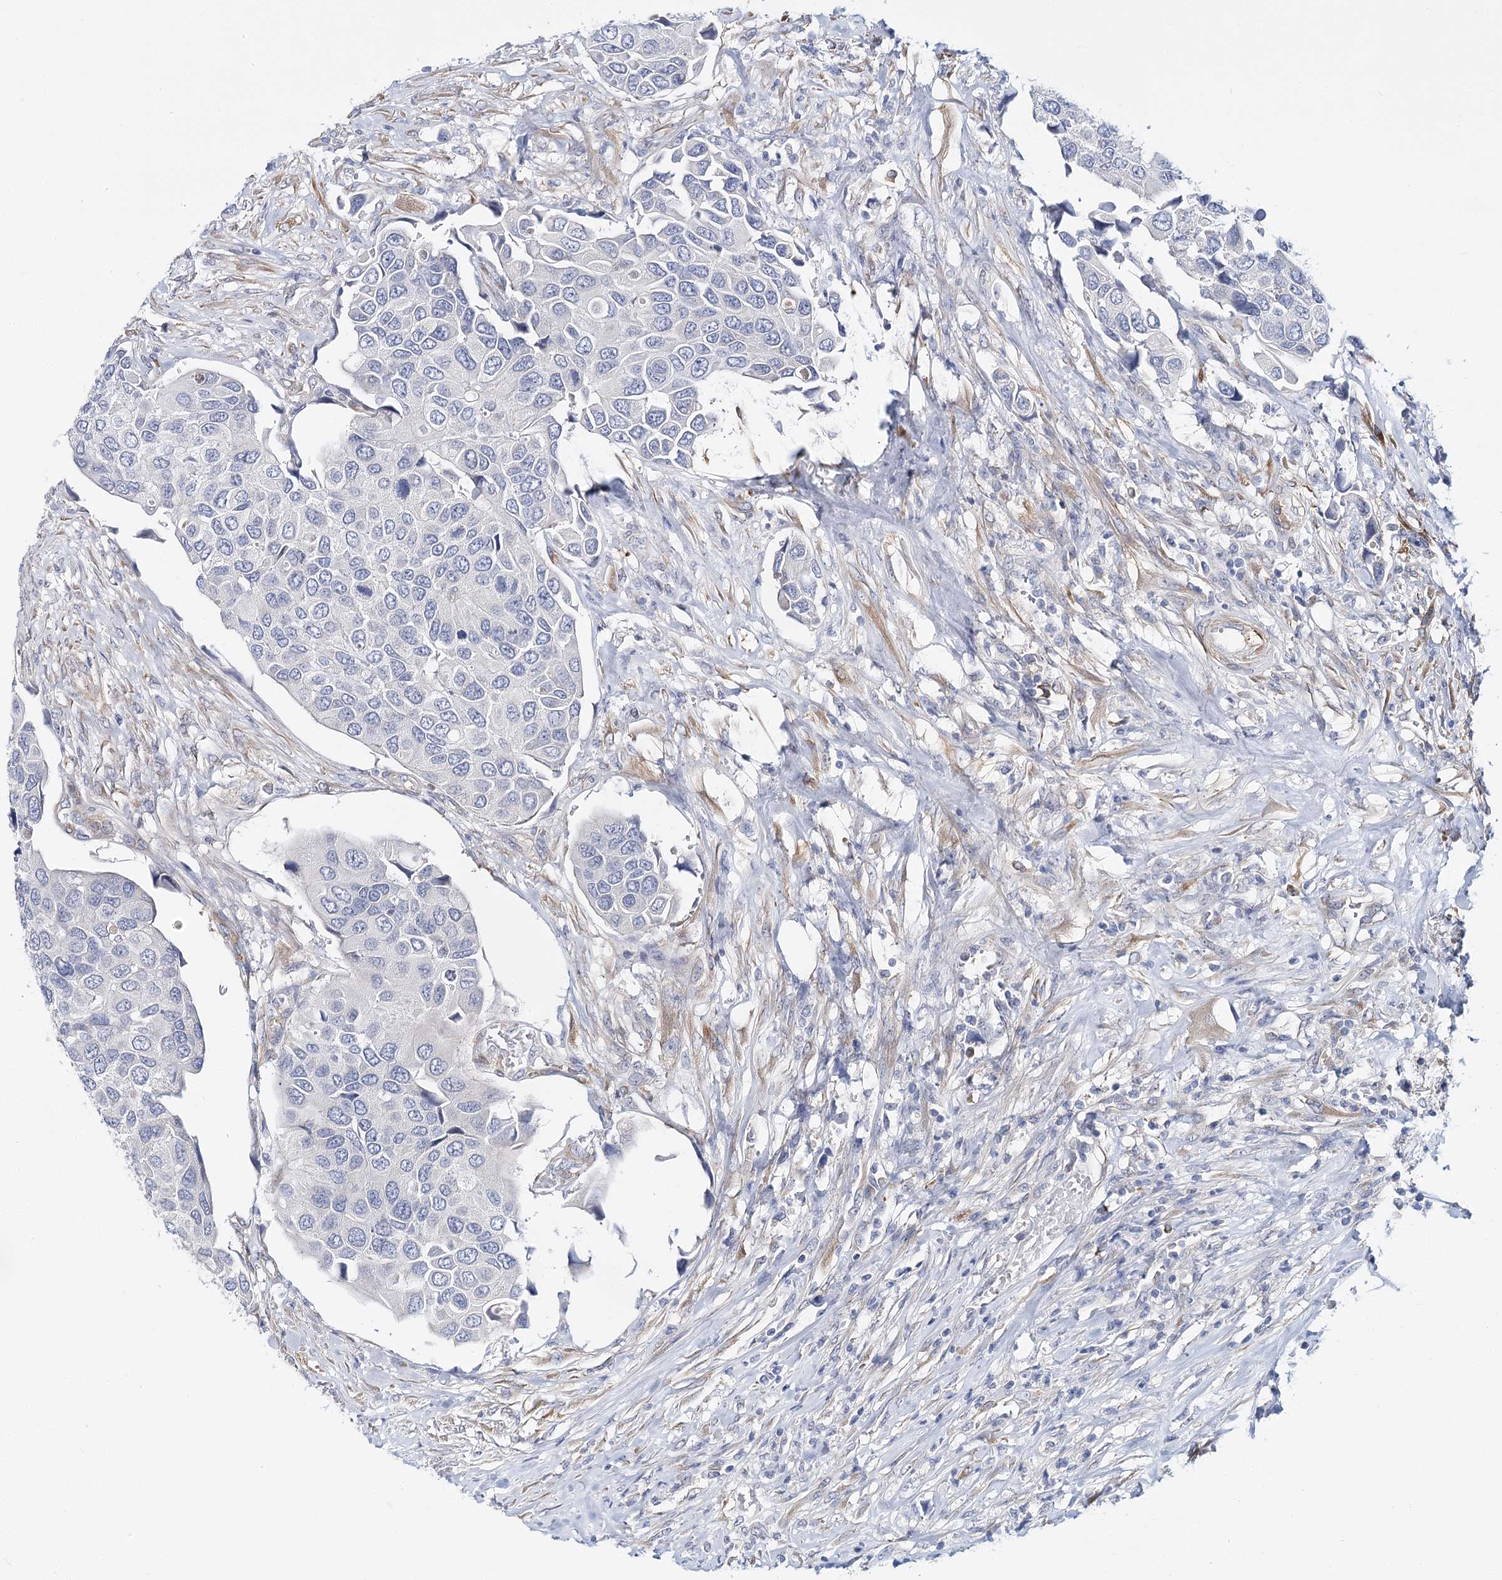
{"staining": {"intensity": "negative", "quantity": "none", "location": "none"}, "tissue": "urothelial cancer", "cell_type": "Tumor cells", "image_type": "cancer", "snomed": [{"axis": "morphology", "description": "Urothelial carcinoma, High grade"}, {"axis": "topography", "description": "Urinary bladder"}], "caption": "Photomicrograph shows no significant protein expression in tumor cells of high-grade urothelial carcinoma.", "gene": "TEX12", "patient": {"sex": "male", "age": 74}}